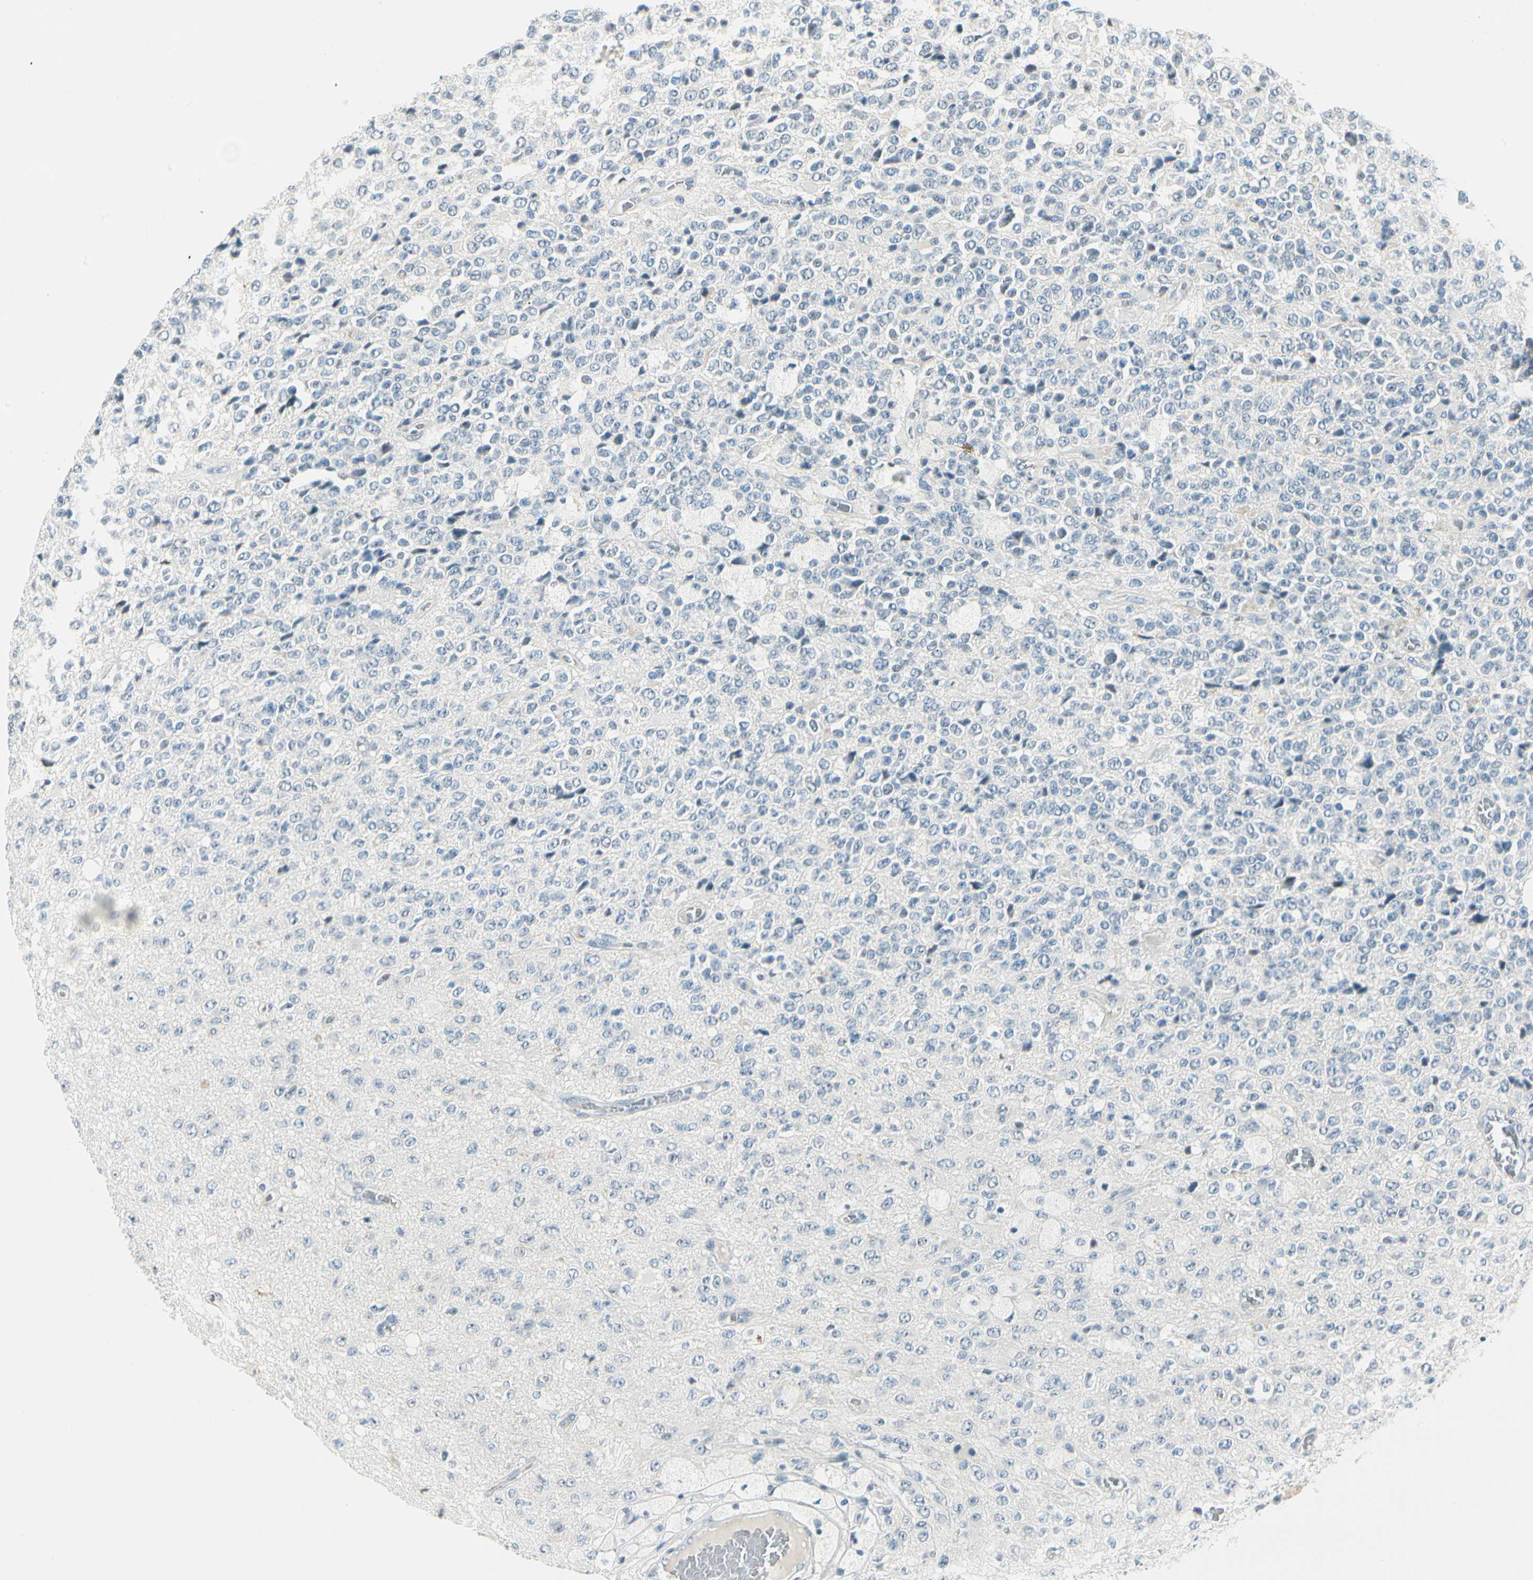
{"staining": {"intensity": "negative", "quantity": "none", "location": "none"}, "tissue": "glioma", "cell_type": "Tumor cells", "image_type": "cancer", "snomed": [{"axis": "morphology", "description": "Glioma, malignant, High grade"}, {"axis": "topography", "description": "pancreas cauda"}], "caption": "IHC photomicrograph of human high-grade glioma (malignant) stained for a protein (brown), which shows no staining in tumor cells.", "gene": "ZSCAN1", "patient": {"sex": "male", "age": 60}}